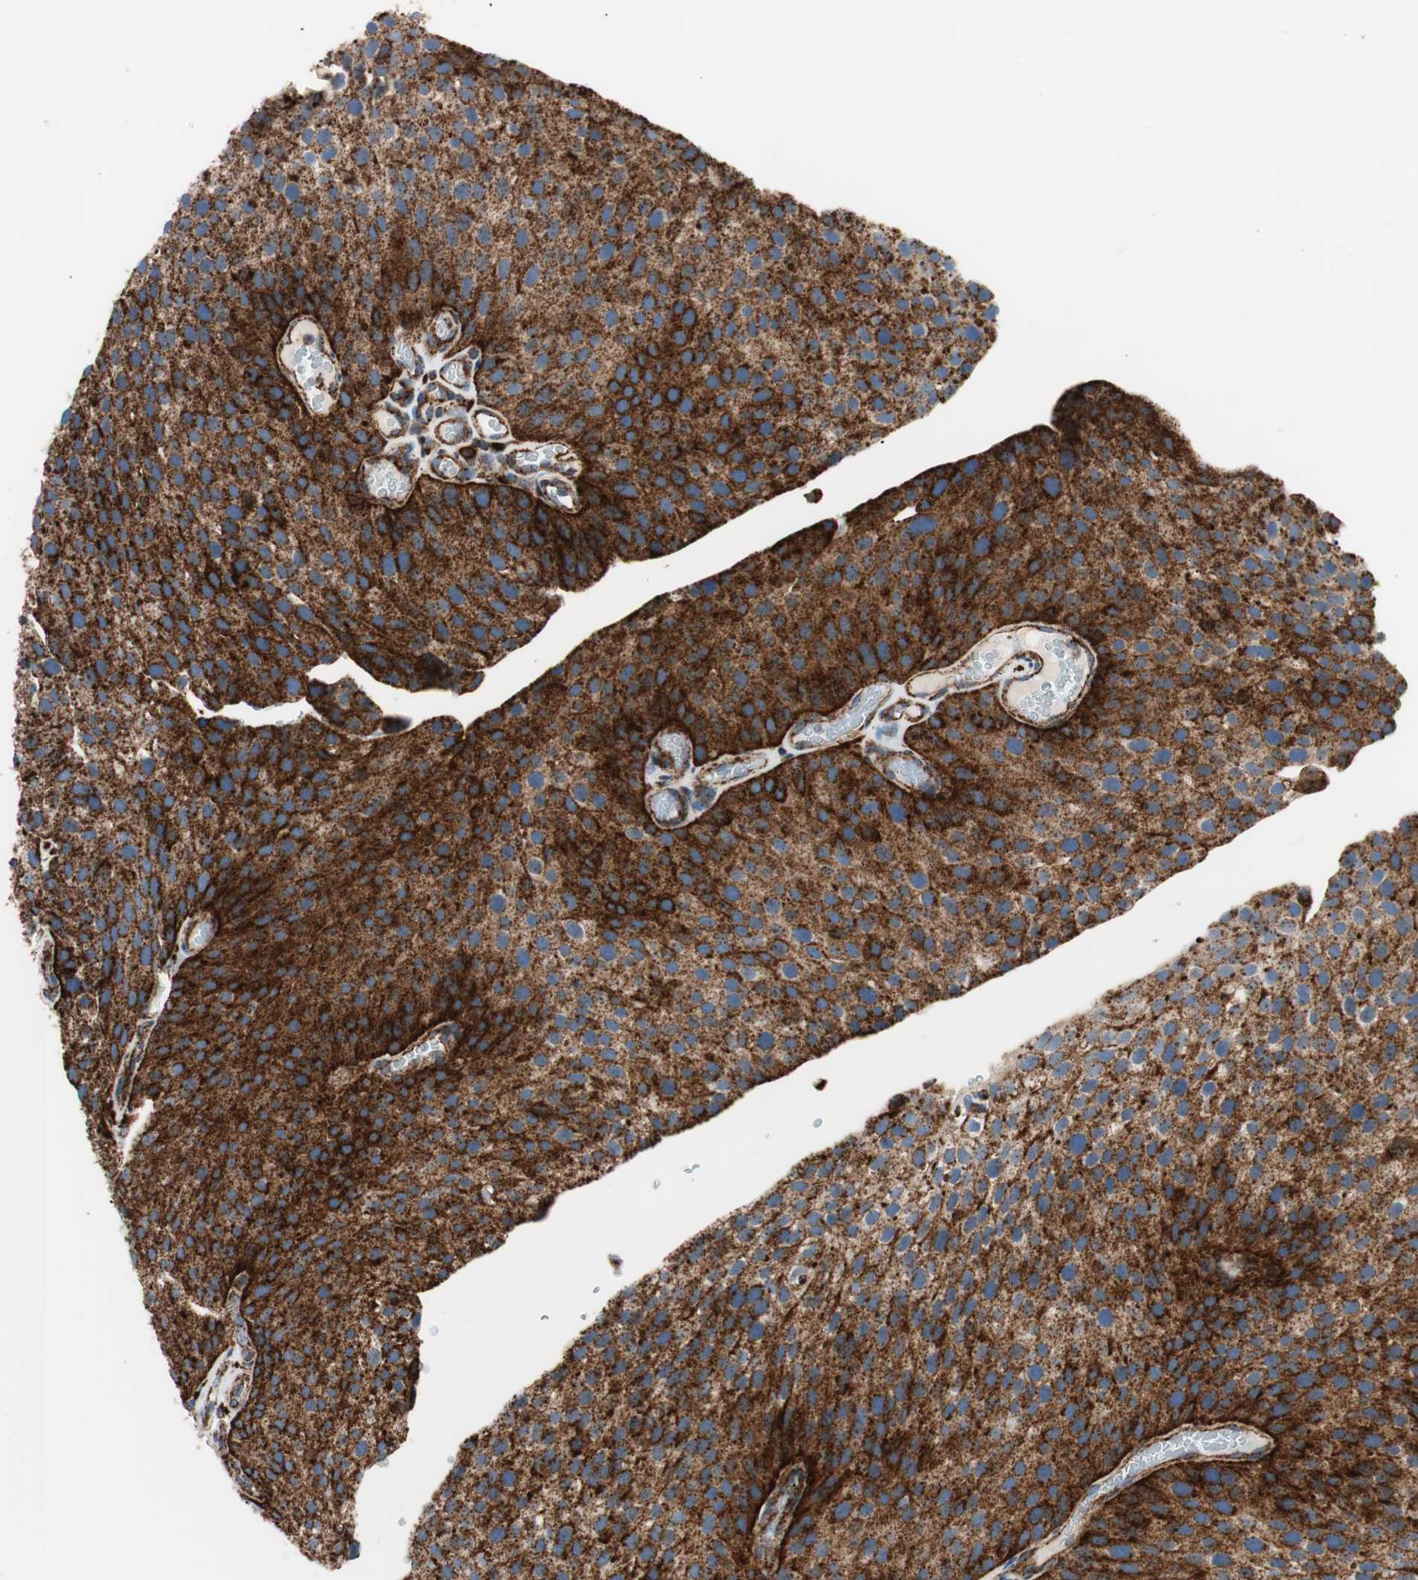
{"staining": {"intensity": "strong", "quantity": ">75%", "location": "cytoplasmic/membranous"}, "tissue": "urothelial cancer", "cell_type": "Tumor cells", "image_type": "cancer", "snomed": [{"axis": "morphology", "description": "Urothelial carcinoma, Low grade"}, {"axis": "topography", "description": "Smooth muscle"}, {"axis": "topography", "description": "Urinary bladder"}], "caption": "This is a photomicrograph of immunohistochemistry (IHC) staining of urothelial cancer, which shows strong staining in the cytoplasmic/membranous of tumor cells.", "gene": "LAMP1", "patient": {"sex": "male", "age": 60}}